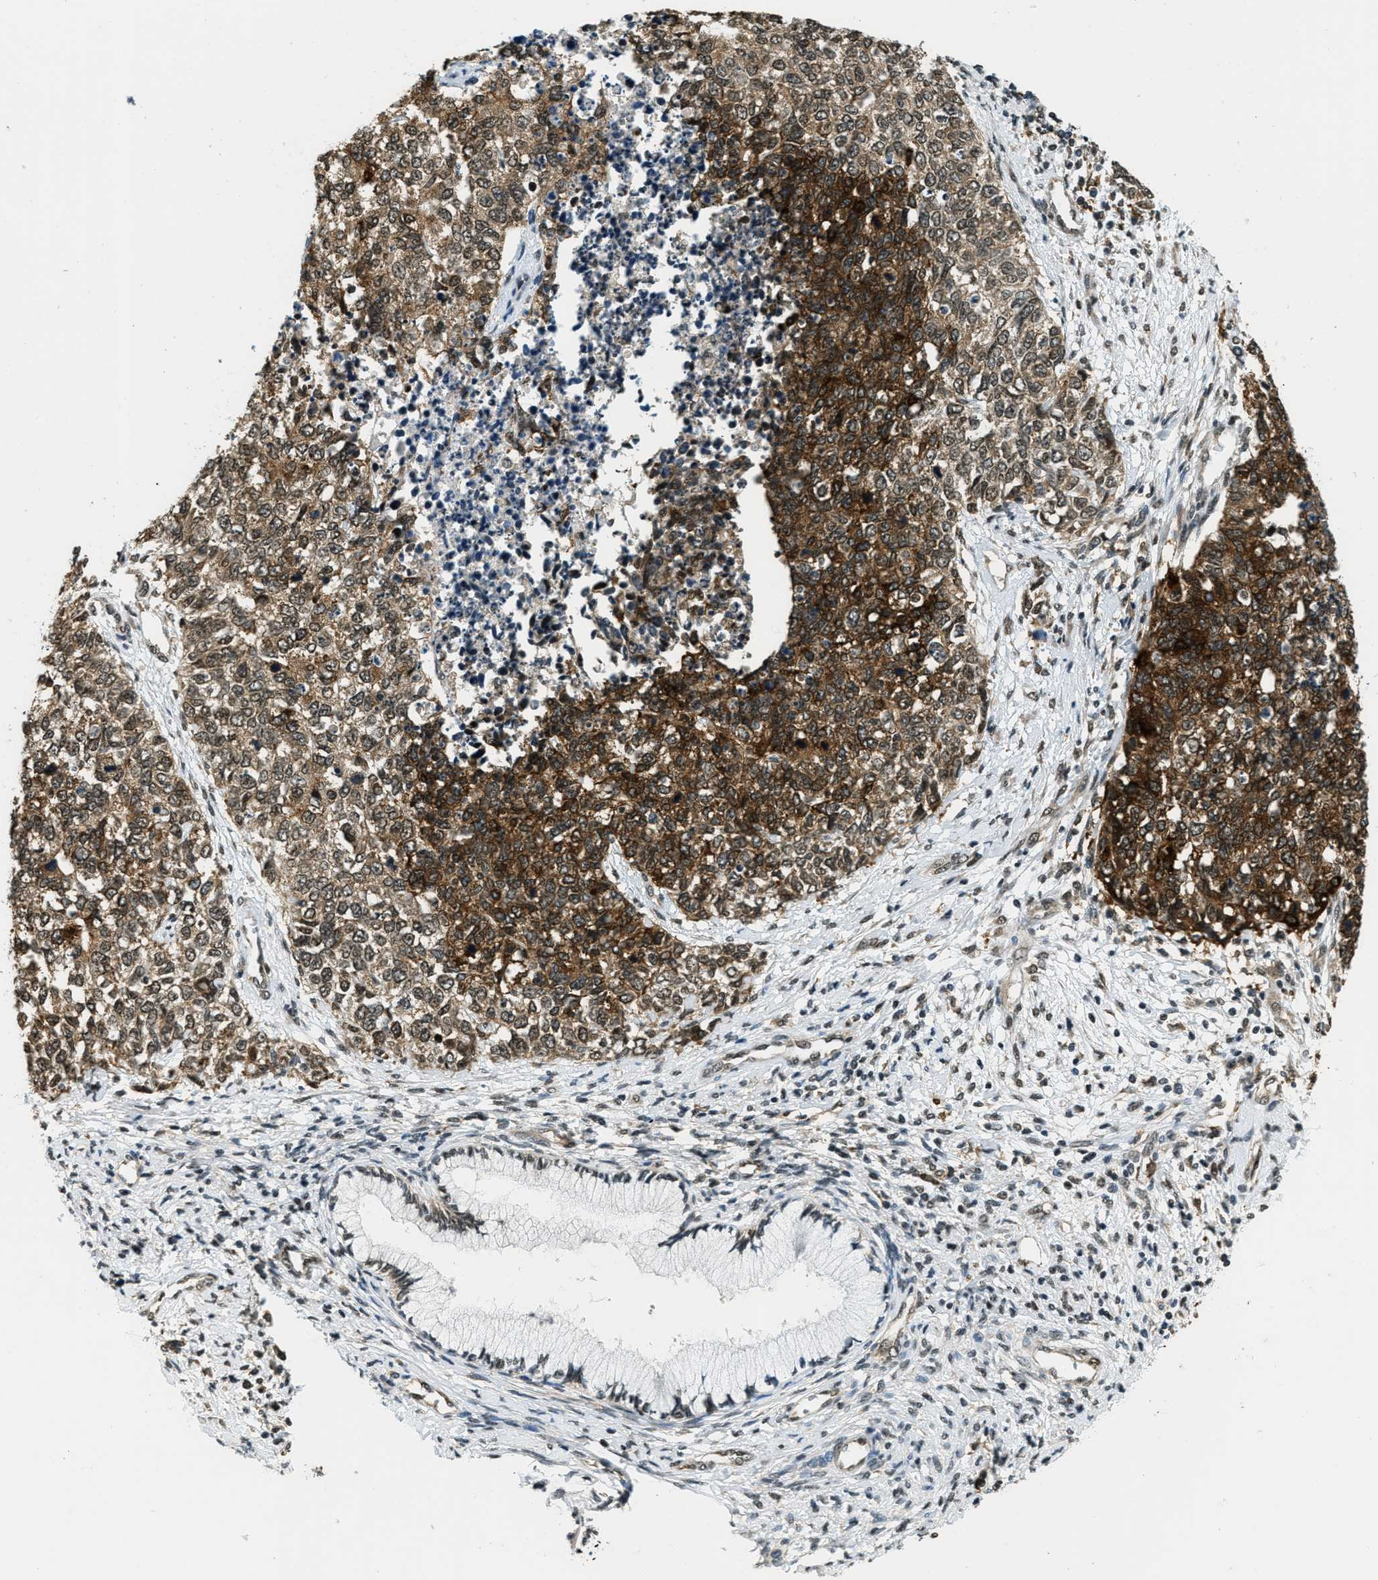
{"staining": {"intensity": "strong", "quantity": "25%-75%", "location": "cytoplasmic/membranous,nuclear"}, "tissue": "cervical cancer", "cell_type": "Tumor cells", "image_type": "cancer", "snomed": [{"axis": "morphology", "description": "Squamous cell carcinoma, NOS"}, {"axis": "topography", "description": "Cervix"}], "caption": "Immunohistochemical staining of human cervical squamous cell carcinoma demonstrates high levels of strong cytoplasmic/membranous and nuclear protein positivity in about 25%-75% of tumor cells.", "gene": "RAB11FIP1", "patient": {"sex": "female", "age": 63}}